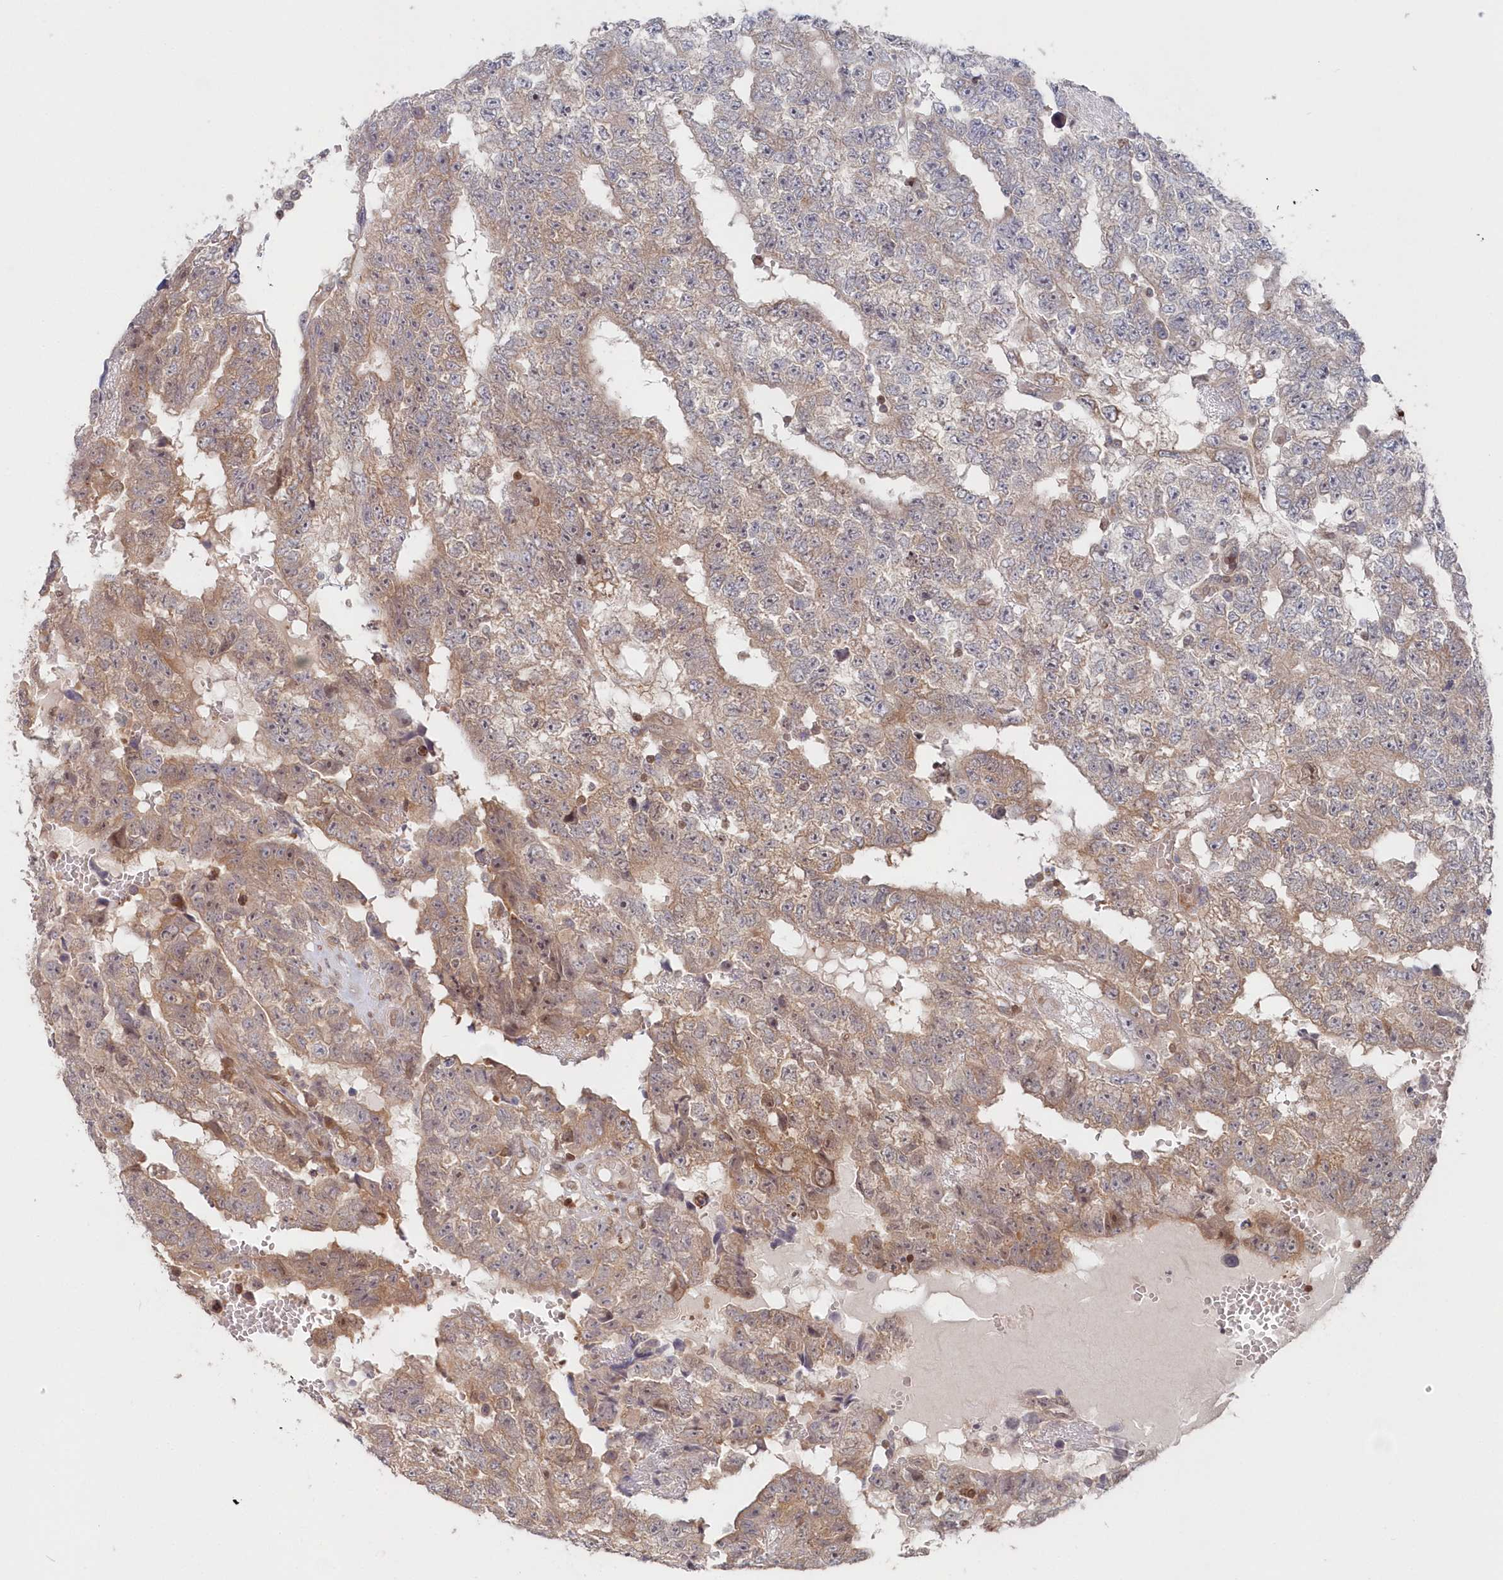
{"staining": {"intensity": "weak", "quantity": "25%-75%", "location": "cytoplasmic/membranous"}, "tissue": "testis cancer", "cell_type": "Tumor cells", "image_type": "cancer", "snomed": [{"axis": "morphology", "description": "Carcinoma, Embryonal, NOS"}, {"axis": "topography", "description": "Testis"}], "caption": "Tumor cells show low levels of weak cytoplasmic/membranous expression in about 25%-75% of cells in human testis cancer. The staining was performed using DAB (3,3'-diaminobenzidine), with brown indicating positive protein expression. Nuclei are stained blue with hematoxylin.", "gene": "ABHD14B", "patient": {"sex": "male", "age": 25}}